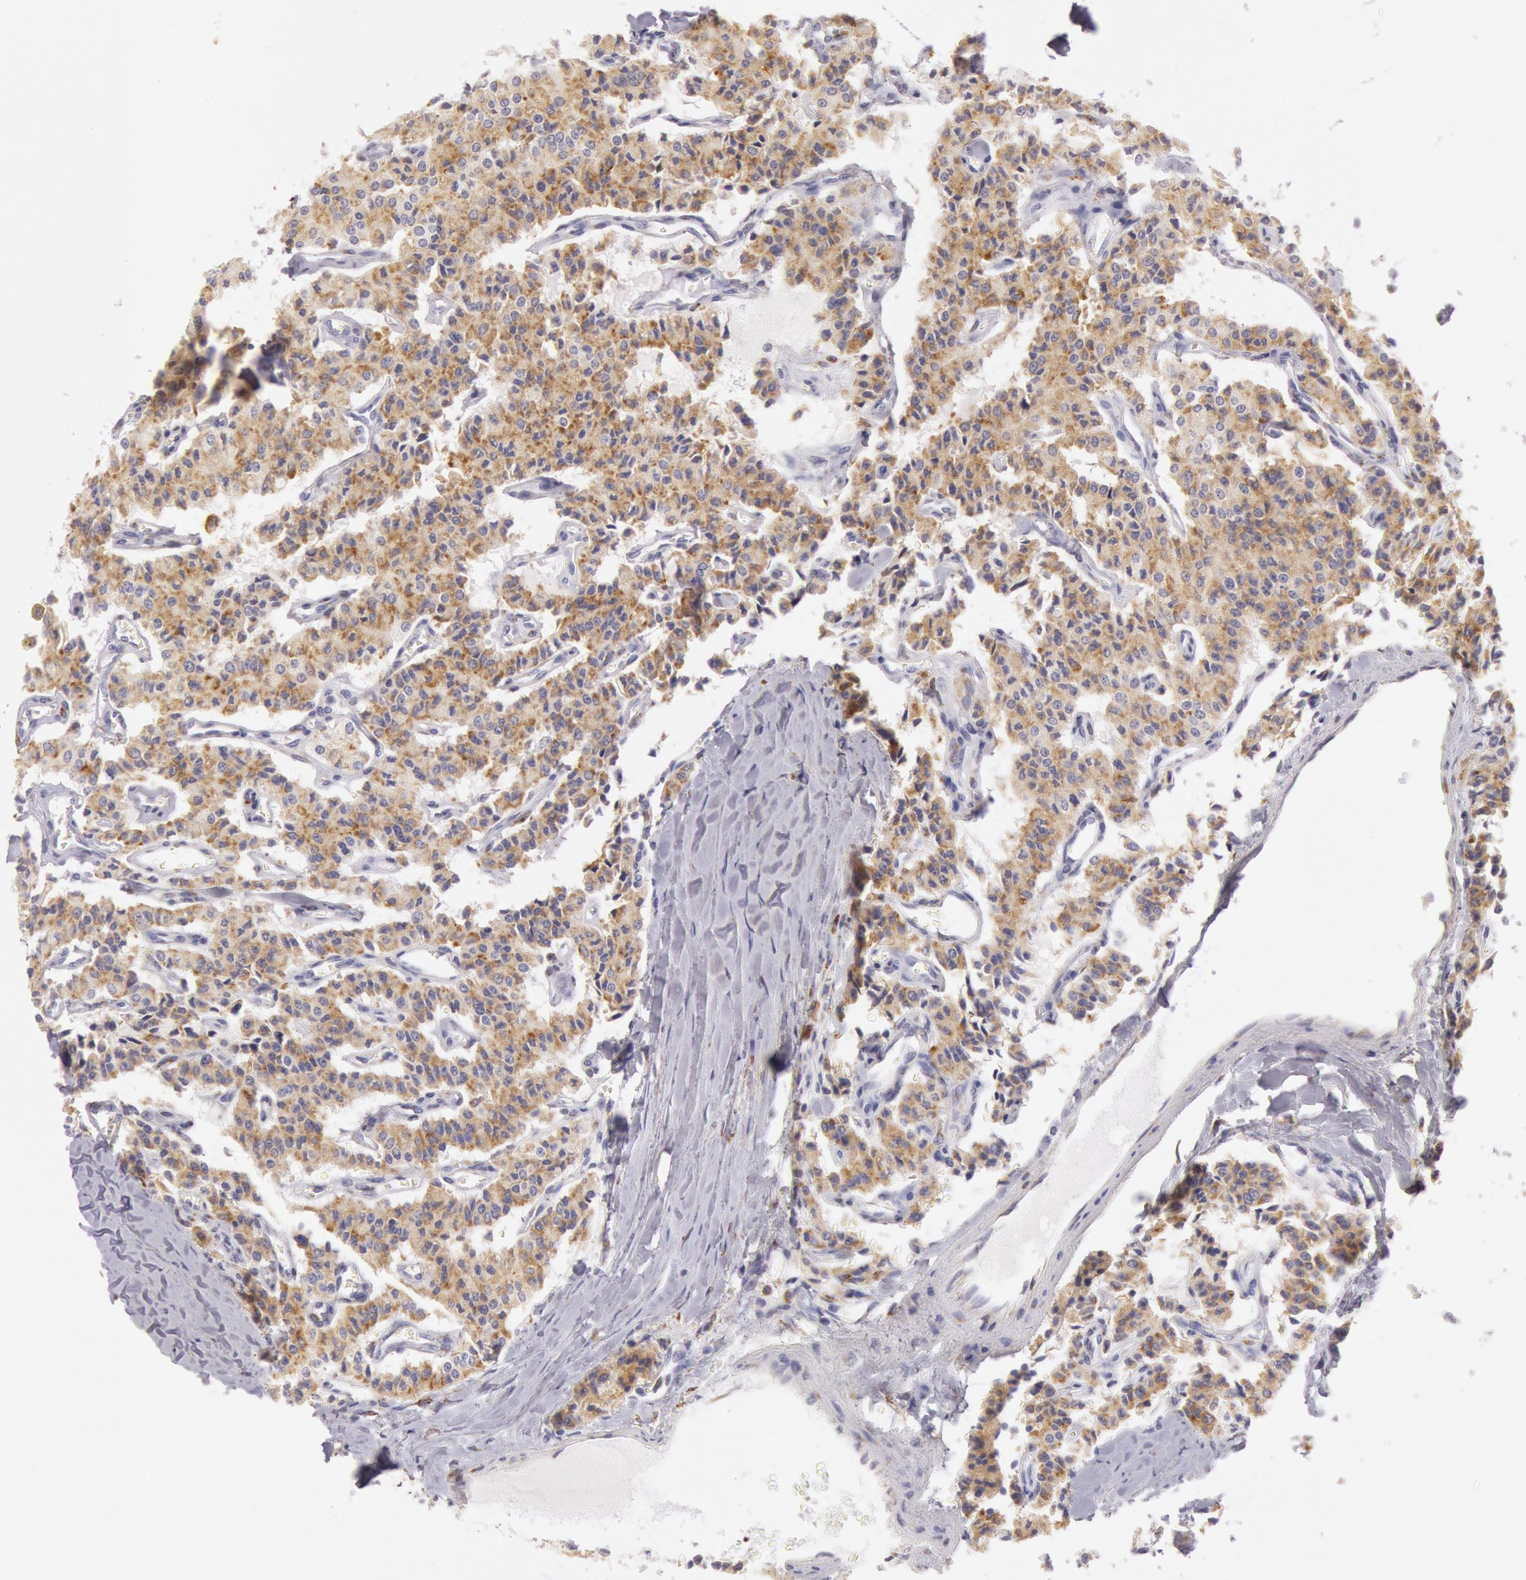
{"staining": {"intensity": "moderate", "quantity": ">75%", "location": "cytoplasmic/membranous"}, "tissue": "carcinoid", "cell_type": "Tumor cells", "image_type": "cancer", "snomed": [{"axis": "morphology", "description": "Carcinoid, malignant, NOS"}, {"axis": "topography", "description": "Bronchus"}], "caption": "Carcinoid (malignant) stained for a protein (brown) exhibits moderate cytoplasmic/membranous positive expression in approximately >75% of tumor cells.", "gene": "CIDEB", "patient": {"sex": "male", "age": 55}}